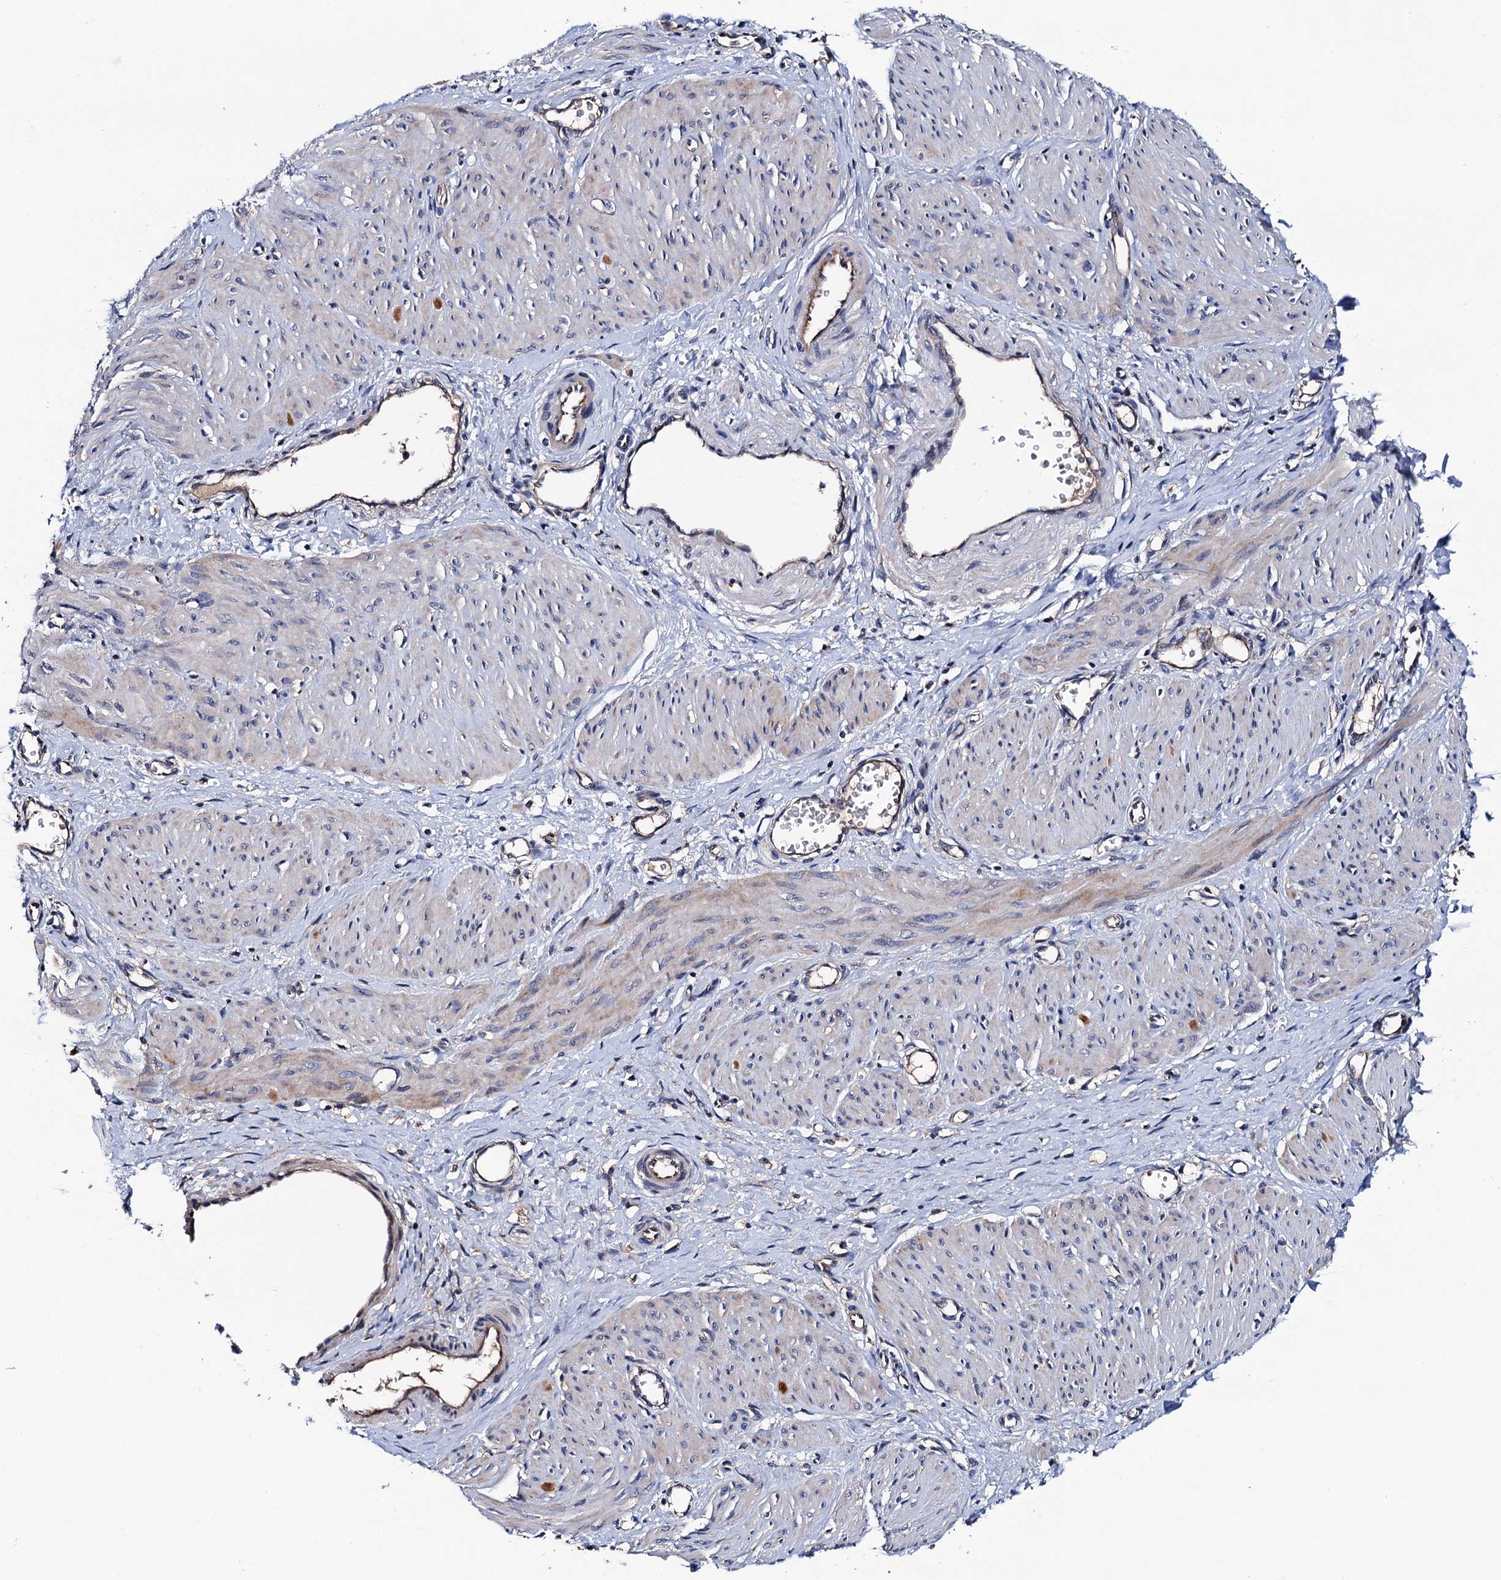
{"staining": {"intensity": "negative", "quantity": "none", "location": "none"}, "tissue": "smooth muscle", "cell_type": "Smooth muscle cells", "image_type": "normal", "snomed": [{"axis": "morphology", "description": "Normal tissue, NOS"}, {"axis": "topography", "description": "Endometrium"}], "caption": "This micrograph is of normal smooth muscle stained with IHC to label a protein in brown with the nuclei are counter-stained blue. There is no expression in smooth muscle cells.", "gene": "TRMT112", "patient": {"sex": "female", "age": 33}}